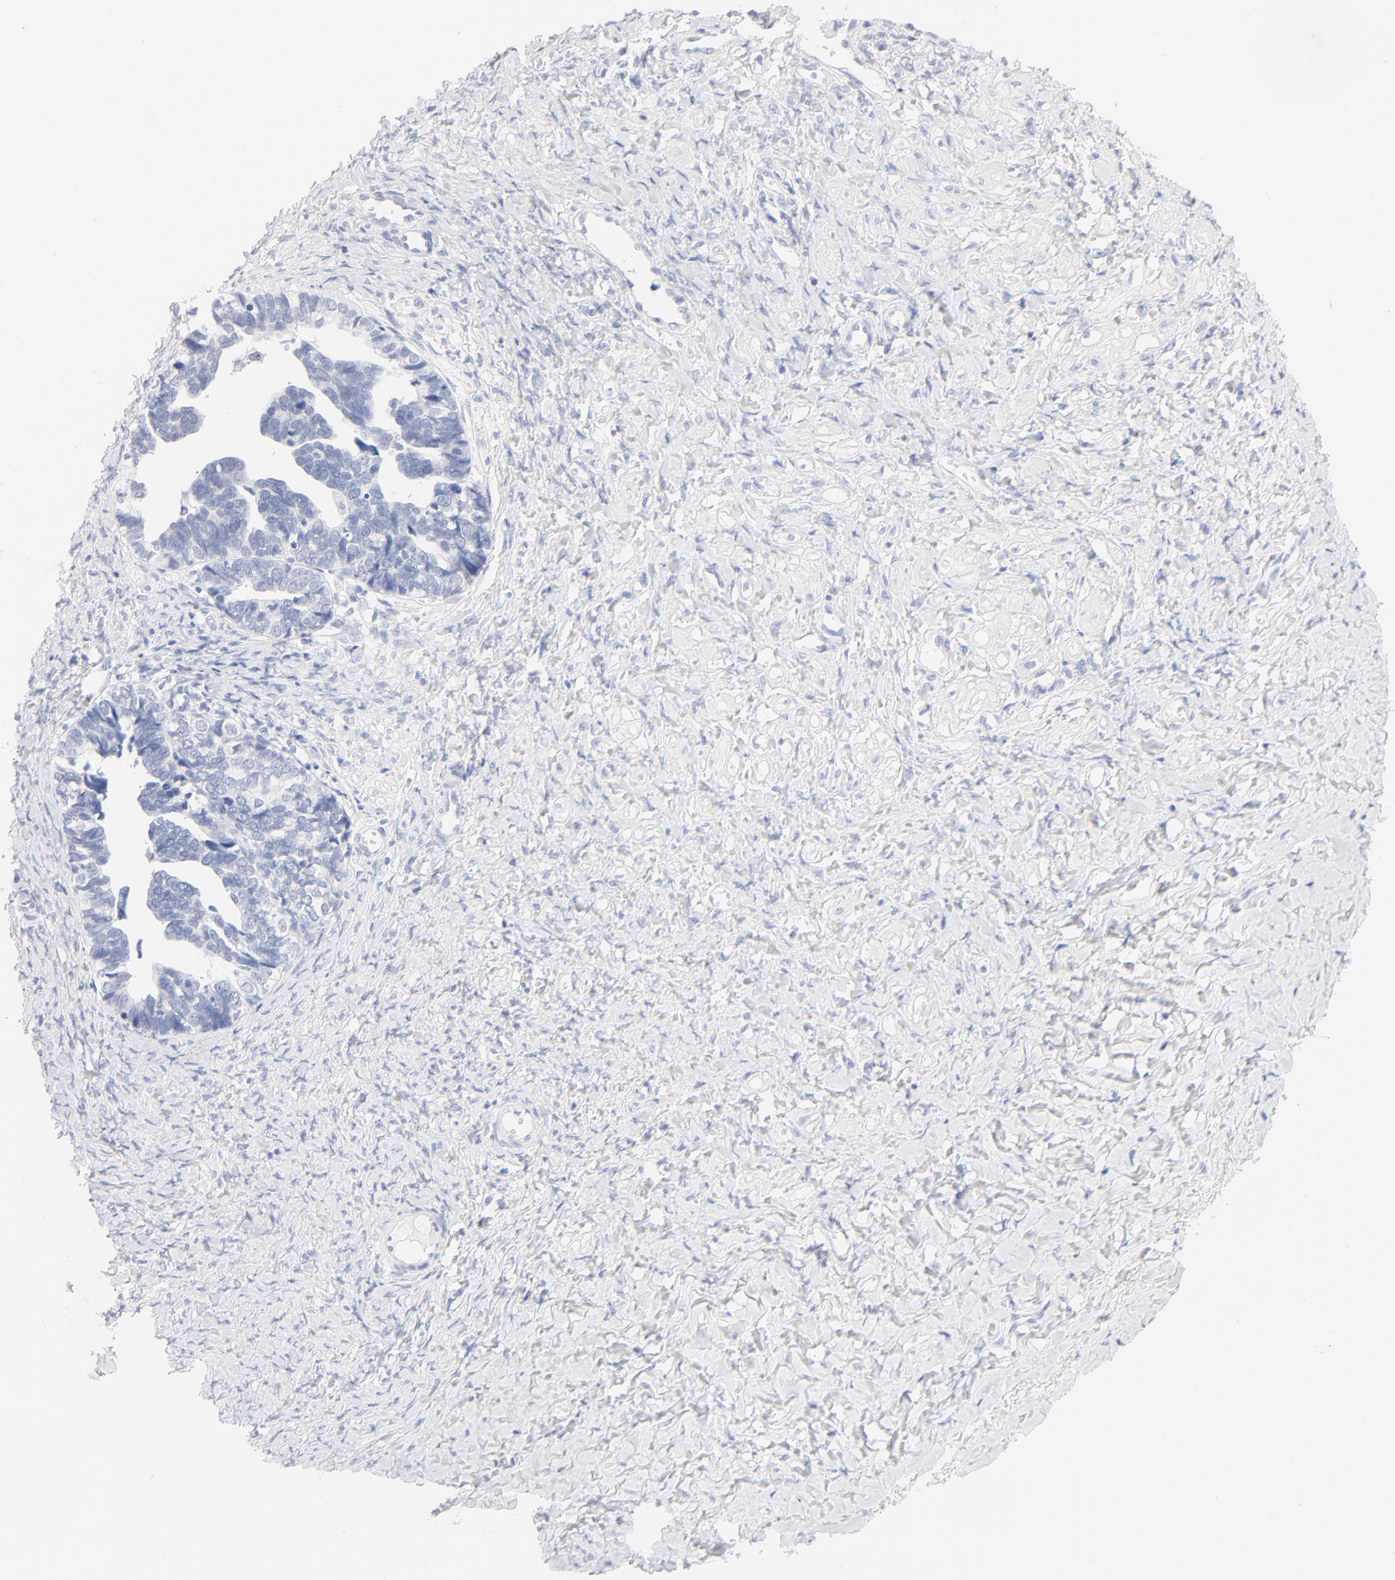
{"staining": {"intensity": "negative", "quantity": "none", "location": "none"}, "tissue": "ovarian cancer", "cell_type": "Tumor cells", "image_type": "cancer", "snomed": [{"axis": "morphology", "description": "Cystadenocarcinoma, serous, NOS"}, {"axis": "topography", "description": "Ovary"}], "caption": "Serous cystadenocarcinoma (ovarian) stained for a protein using IHC demonstrates no expression tumor cells.", "gene": "ONECUT1", "patient": {"sex": "female", "age": 77}}